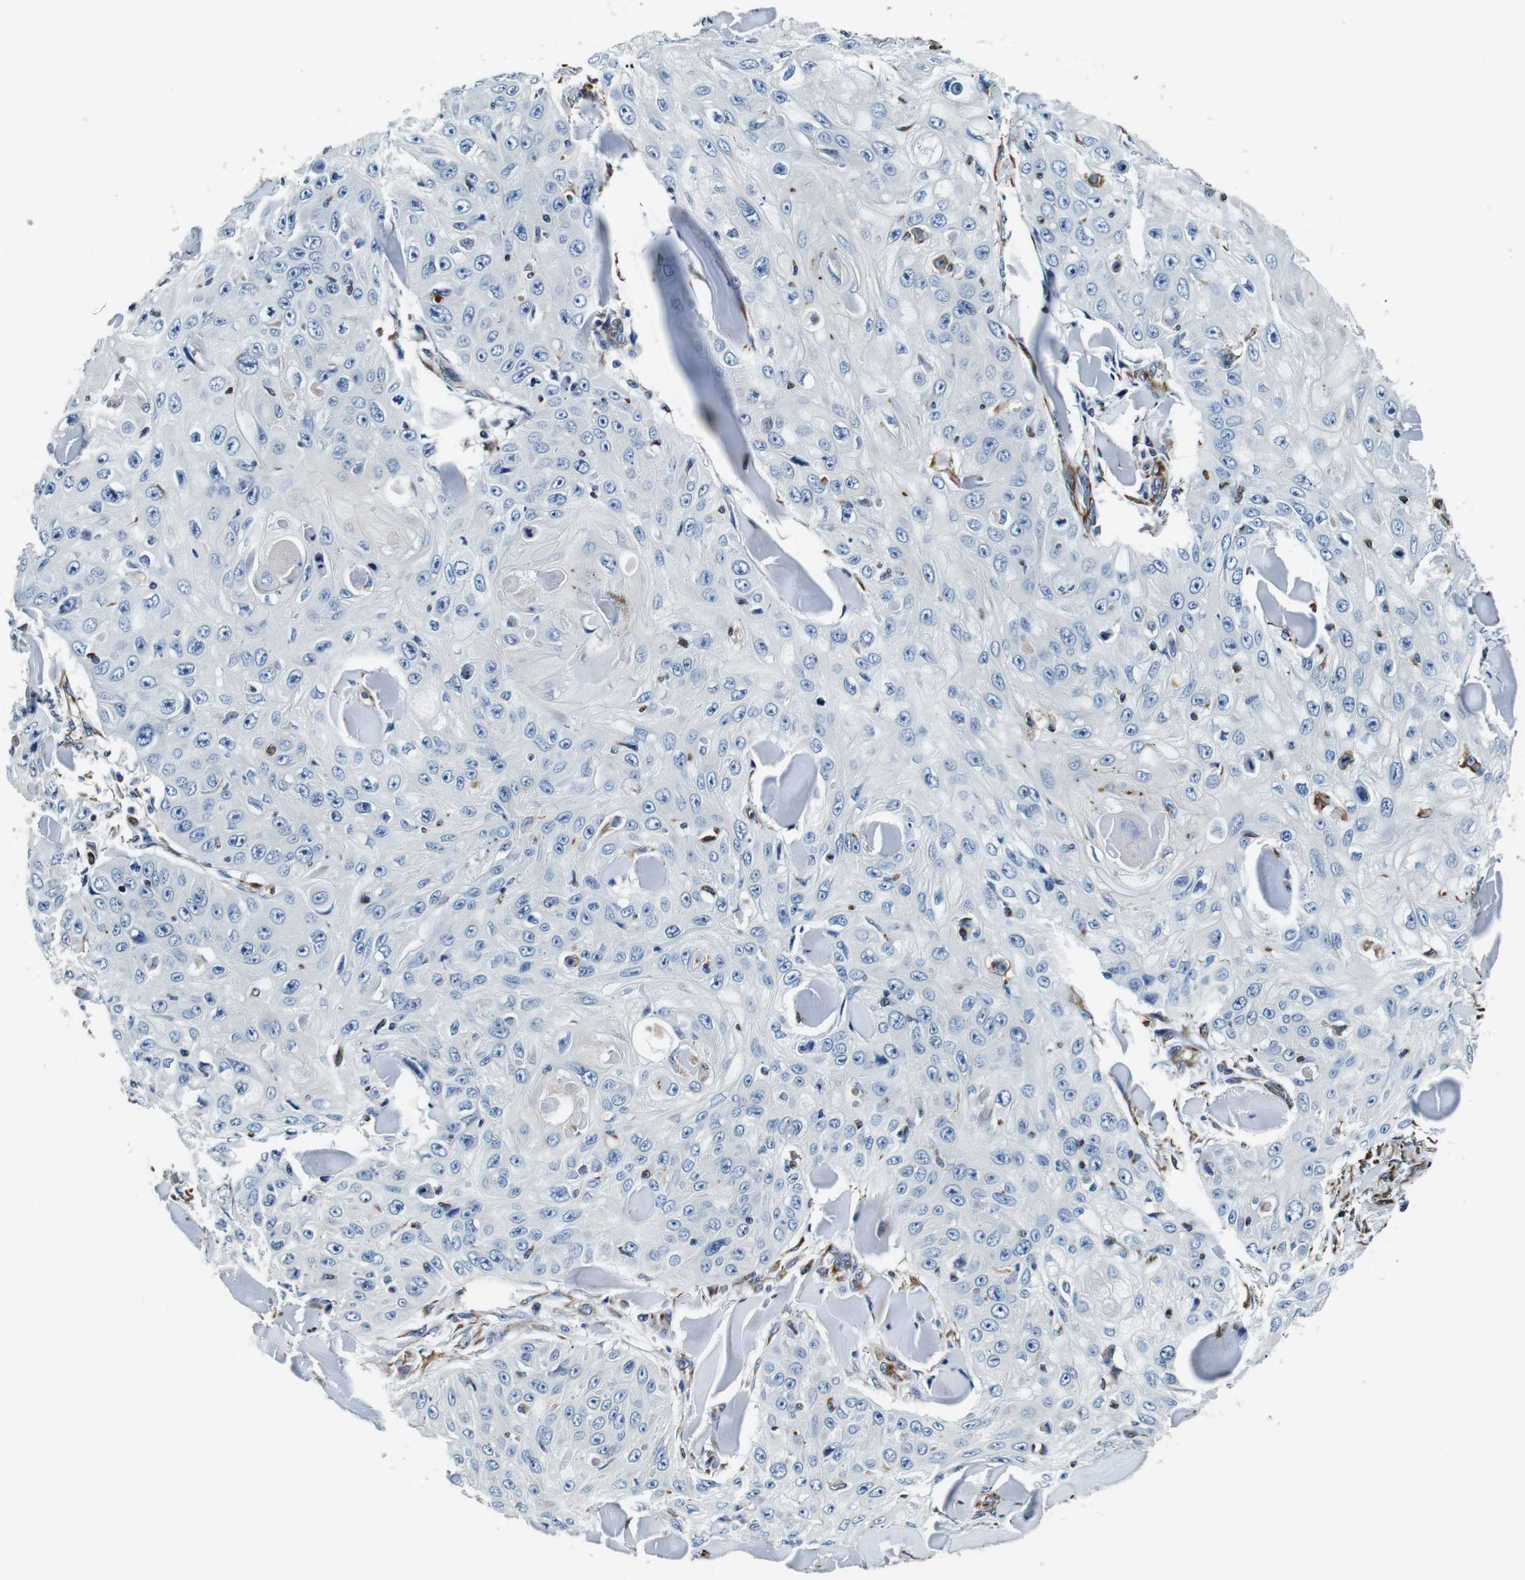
{"staining": {"intensity": "negative", "quantity": "none", "location": "none"}, "tissue": "skin cancer", "cell_type": "Tumor cells", "image_type": "cancer", "snomed": [{"axis": "morphology", "description": "Squamous cell carcinoma, NOS"}, {"axis": "topography", "description": "Skin"}], "caption": "Human skin cancer stained for a protein using immunohistochemistry reveals no expression in tumor cells.", "gene": "GJE1", "patient": {"sex": "male", "age": 86}}